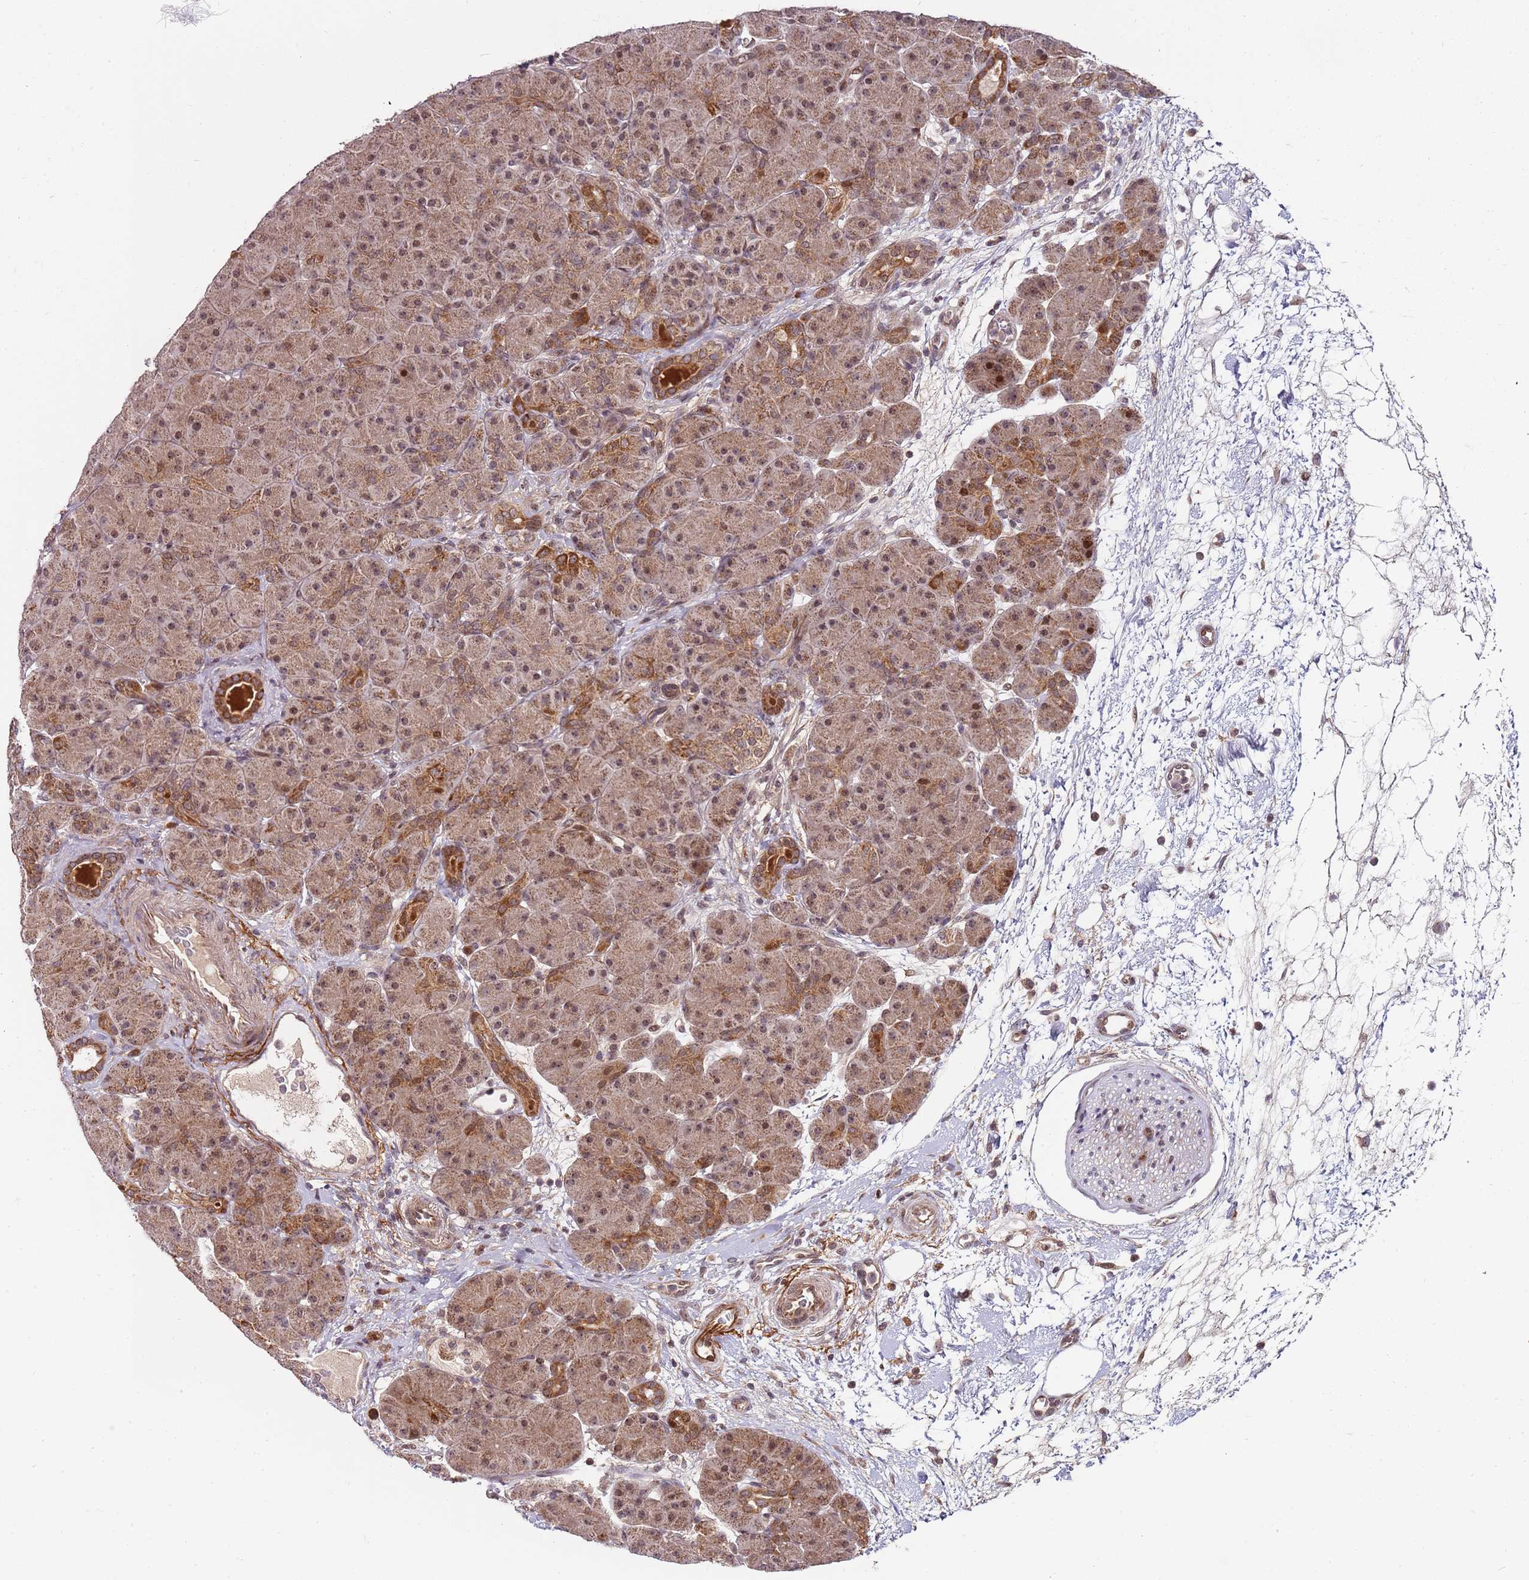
{"staining": {"intensity": "moderate", "quantity": ">75%", "location": "cytoplasmic/membranous,nuclear"}, "tissue": "pancreas", "cell_type": "Exocrine glandular cells", "image_type": "normal", "snomed": [{"axis": "morphology", "description": "Normal tissue, NOS"}, {"axis": "topography", "description": "Pancreas"}], "caption": "Protein expression analysis of unremarkable pancreas displays moderate cytoplasmic/membranous,nuclear expression in approximately >75% of exocrine glandular cells.", "gene": "EDC3", "patient": {"sex": "male", "age": 66}}